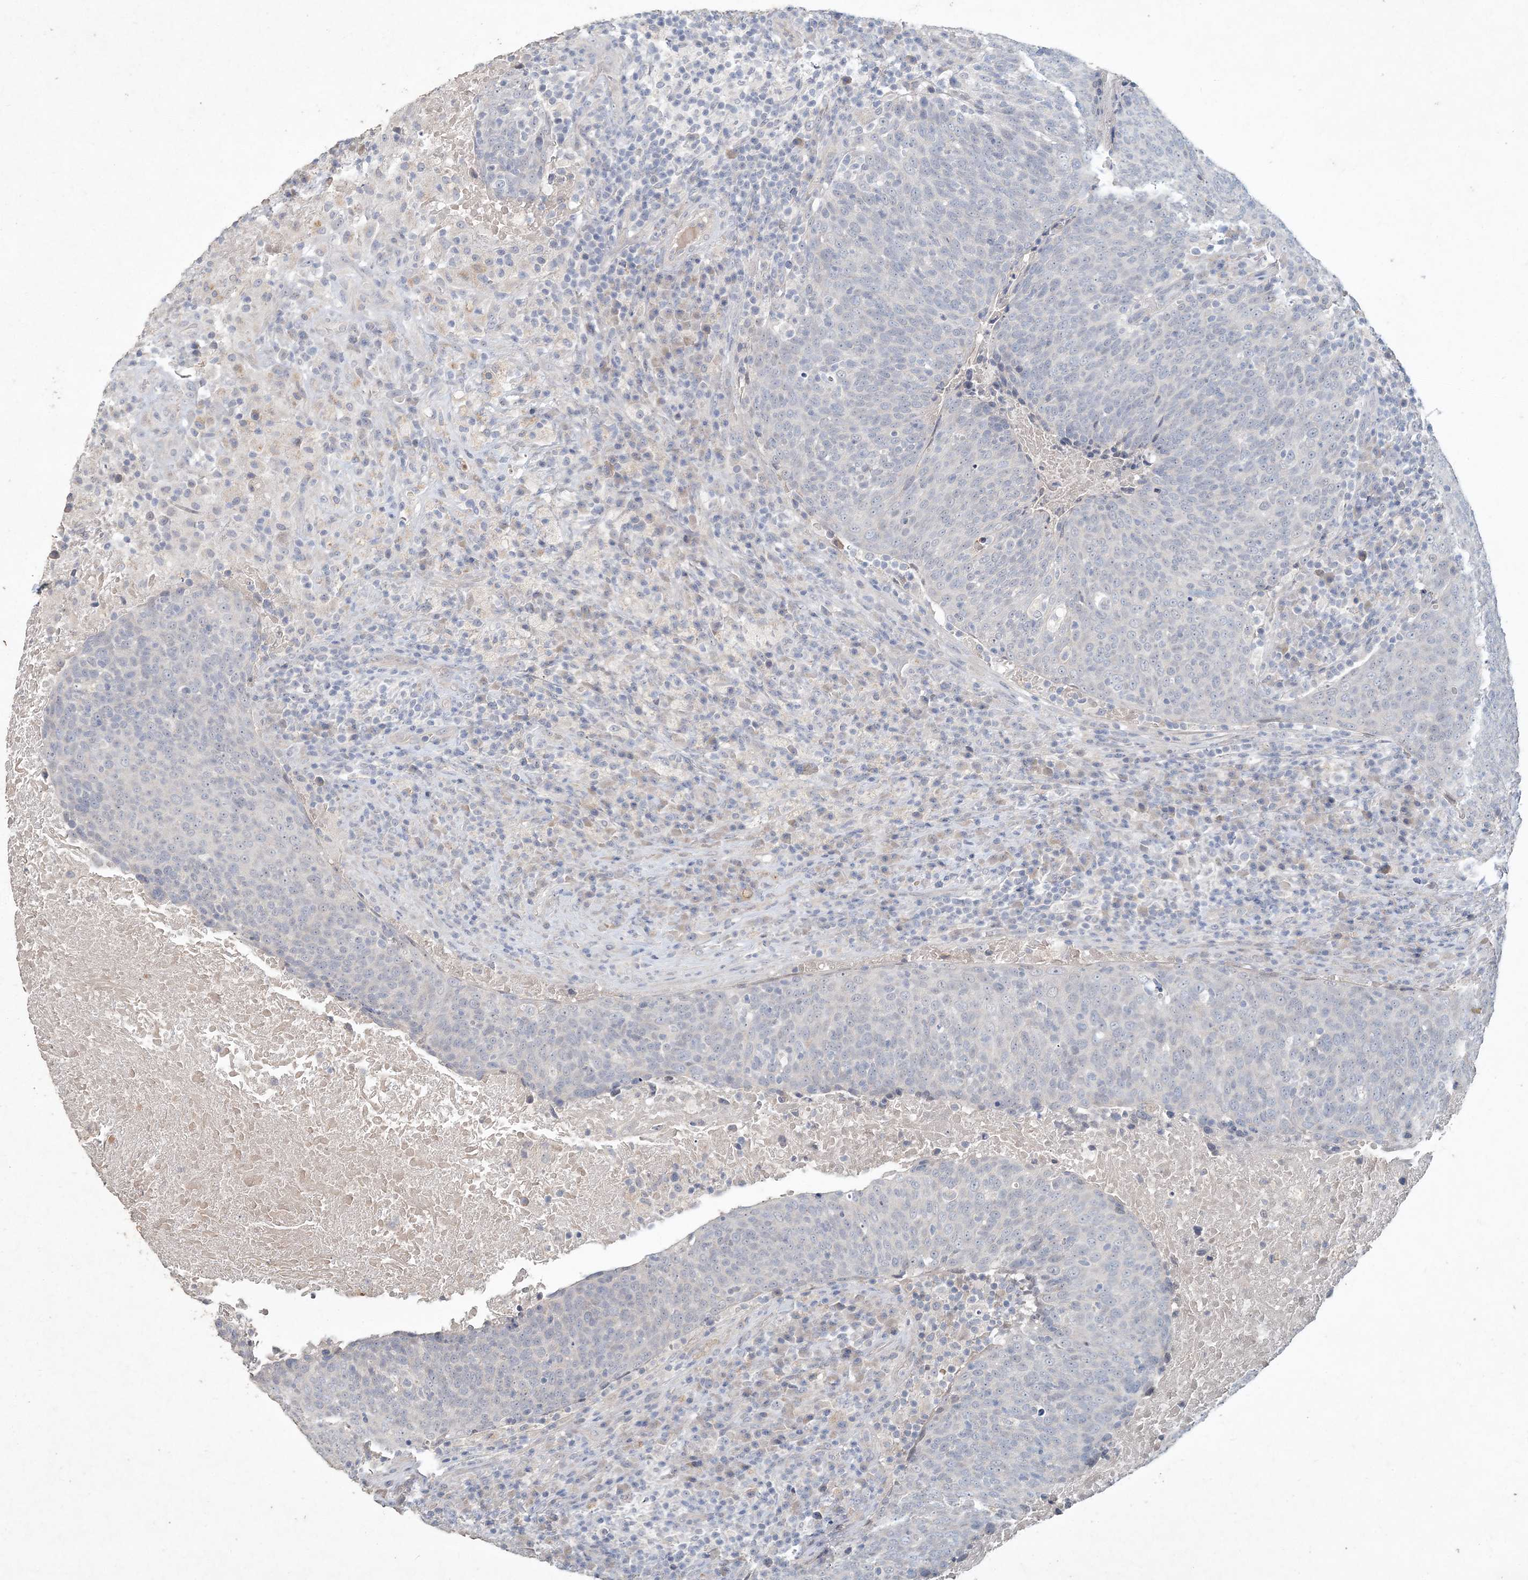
{"staining": {"intensity": "negative", "quantity": "none", "location": "none"}, "tissue": "head and neck cancer", "cell_type": "Tumor cells", "image_type": "cancer", "snomed": [{"axis": "morphology", "description": "Squamous cell carcinoma, NOS"}, {"axis": "morphology", "description": "Squamous cell carcinoma, metastatic, NOS"}, {"axis": "topography", "description": "Lymph node"}, {"axis": "topography", "description": "Head-Neck"}], "caption": "Image shows no protein positivity in tumor cells of head and neck cancer (metastatic squamous cell carcinoma) tissue.", "gene": "DNAH5", "patient": {"sex": "male", "age": 62}}